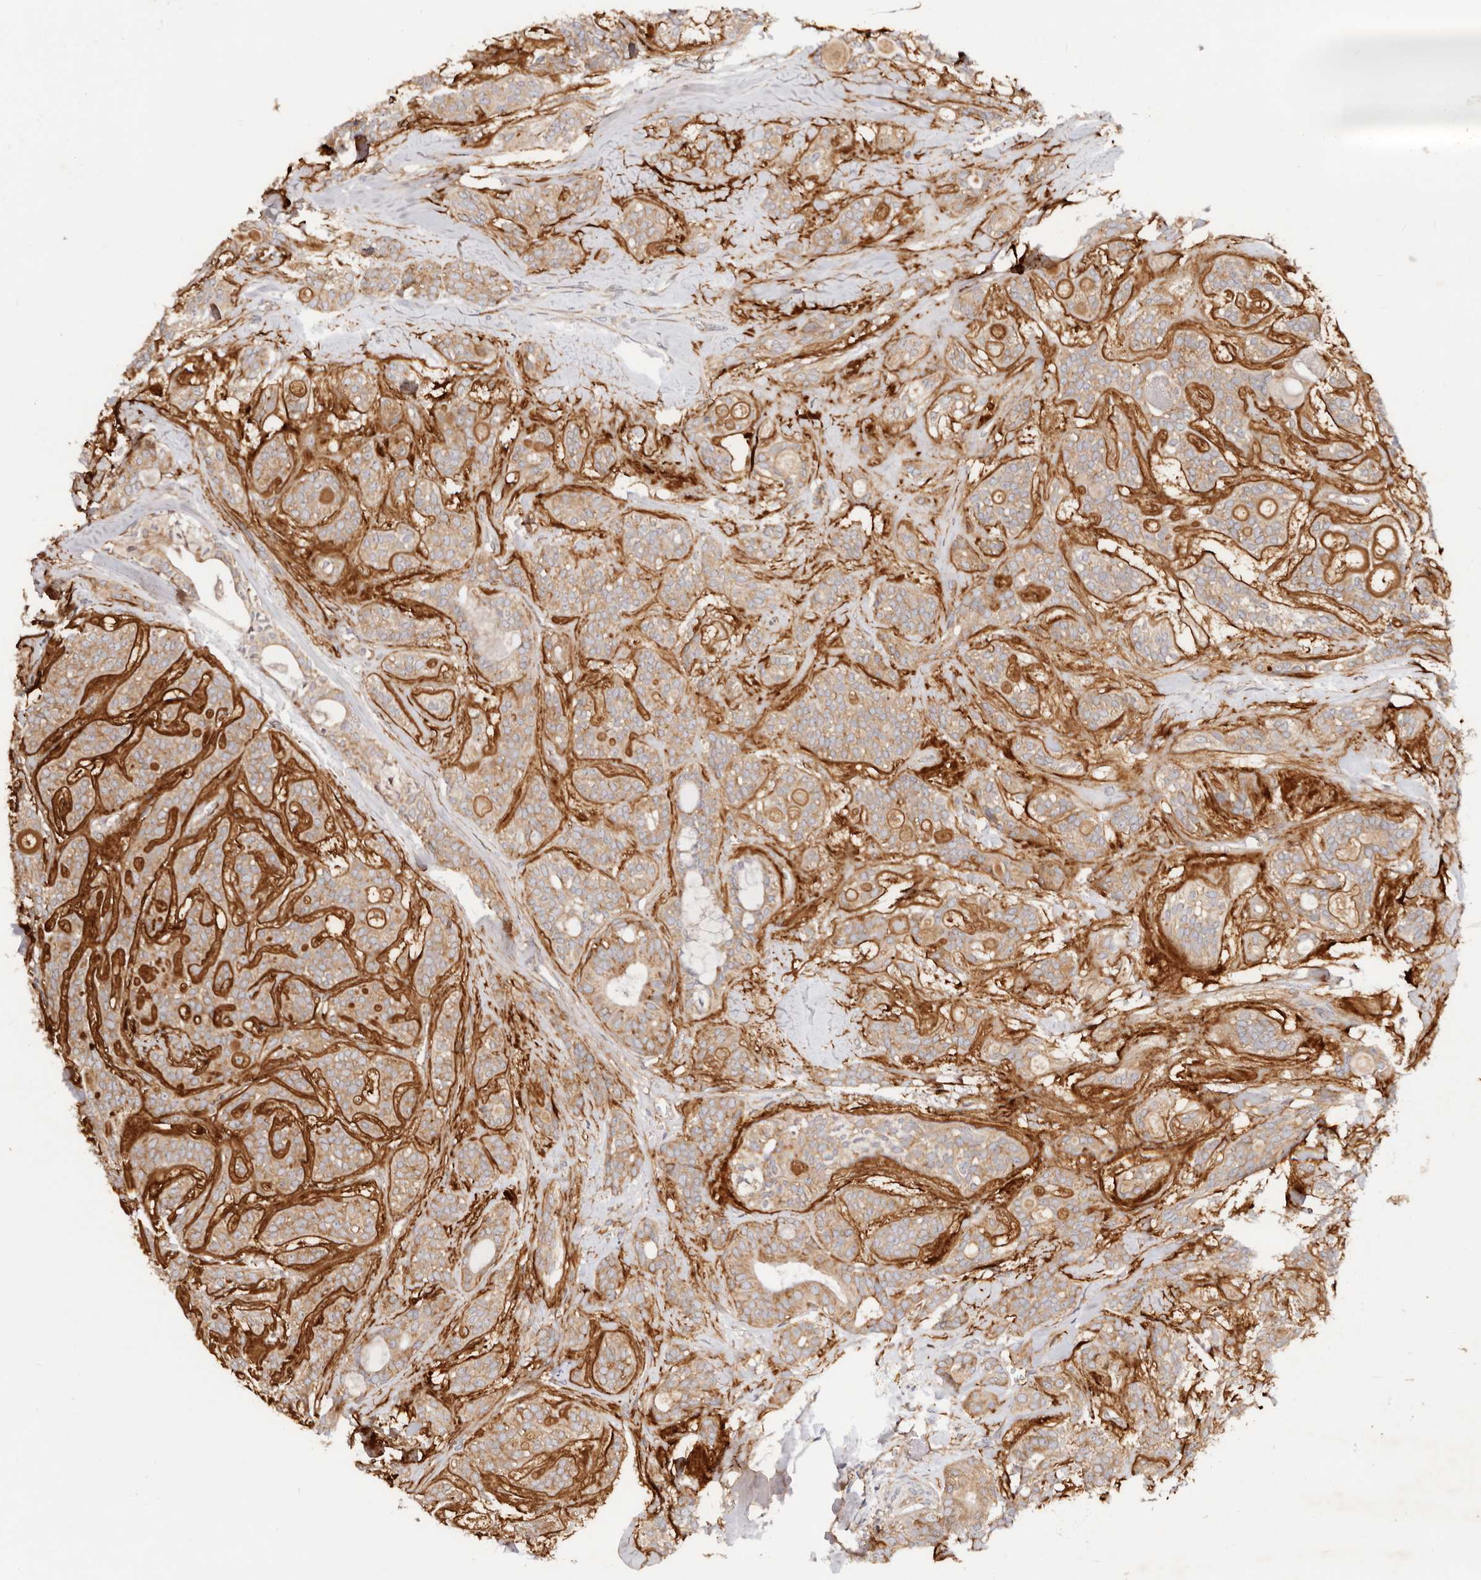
{"staining": {"intensity": "moderate", "quantity": ">75%", "location": "cytoplasmic/membranous"}, "tissue": "head and neck cancer", "cell_type": "Tumor cells", "image_type": "cancer", "snomed": [{"axis": "morphology", "description": "Adenocarcinoma, NOS"}, {"axis": "topography", "description": "Head-Neck"}], "caption": "Approximately >75% of tumor cells in human head and neck cancer (adenocarcinoma) display moderate cytoplasmic/membranous protein expression as visualized by brown immunohistochemical staining.", "gene": "GNA13", "patient": {"sex": "male", "age": 66}}